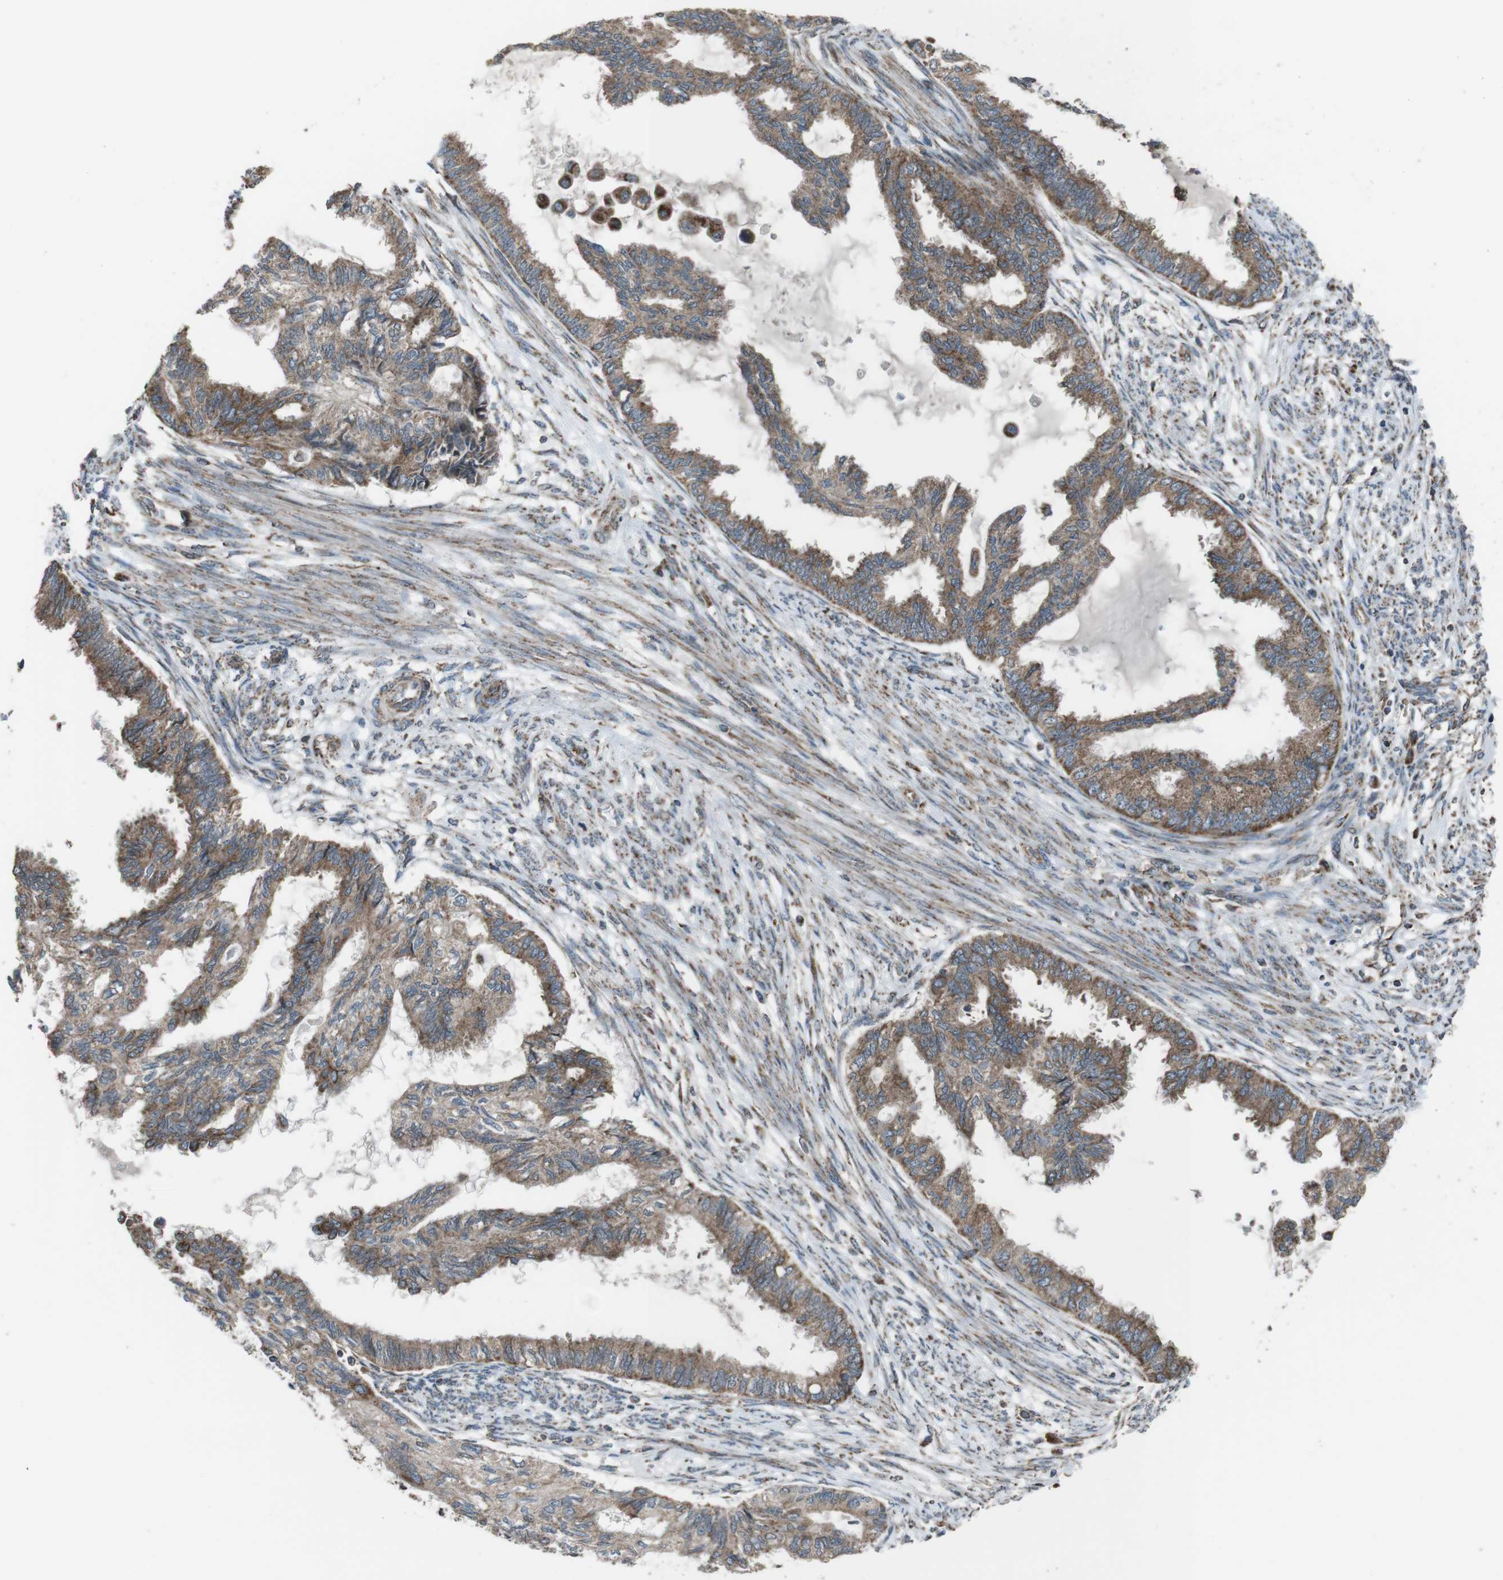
{"staining": {"intensity": "moderate", "quantity": ">75%", "location": "cytoplasmic/membranous"}, "tissue": "cervical cancer", "cell_type": "Tumor cells", "image_type": "cancer", "snomed": [{"axis": "morphology", "description": "Normal tissue, NOS"}, {"axis": "morphology", "description": "Adenocarcinoma, NOS"}, {"axis": "topography", "description": "Cervix"}, {"axis": "topography", "description": "Endometrium"}], "caption": "Moderate cytoplasmic/membranous positivity is appreciated in approximately >75% of tumor cells in adenocarcinoma (cervical).", "gene": "GIMAP8", "patient": {"sex": "female", "age": 86}}